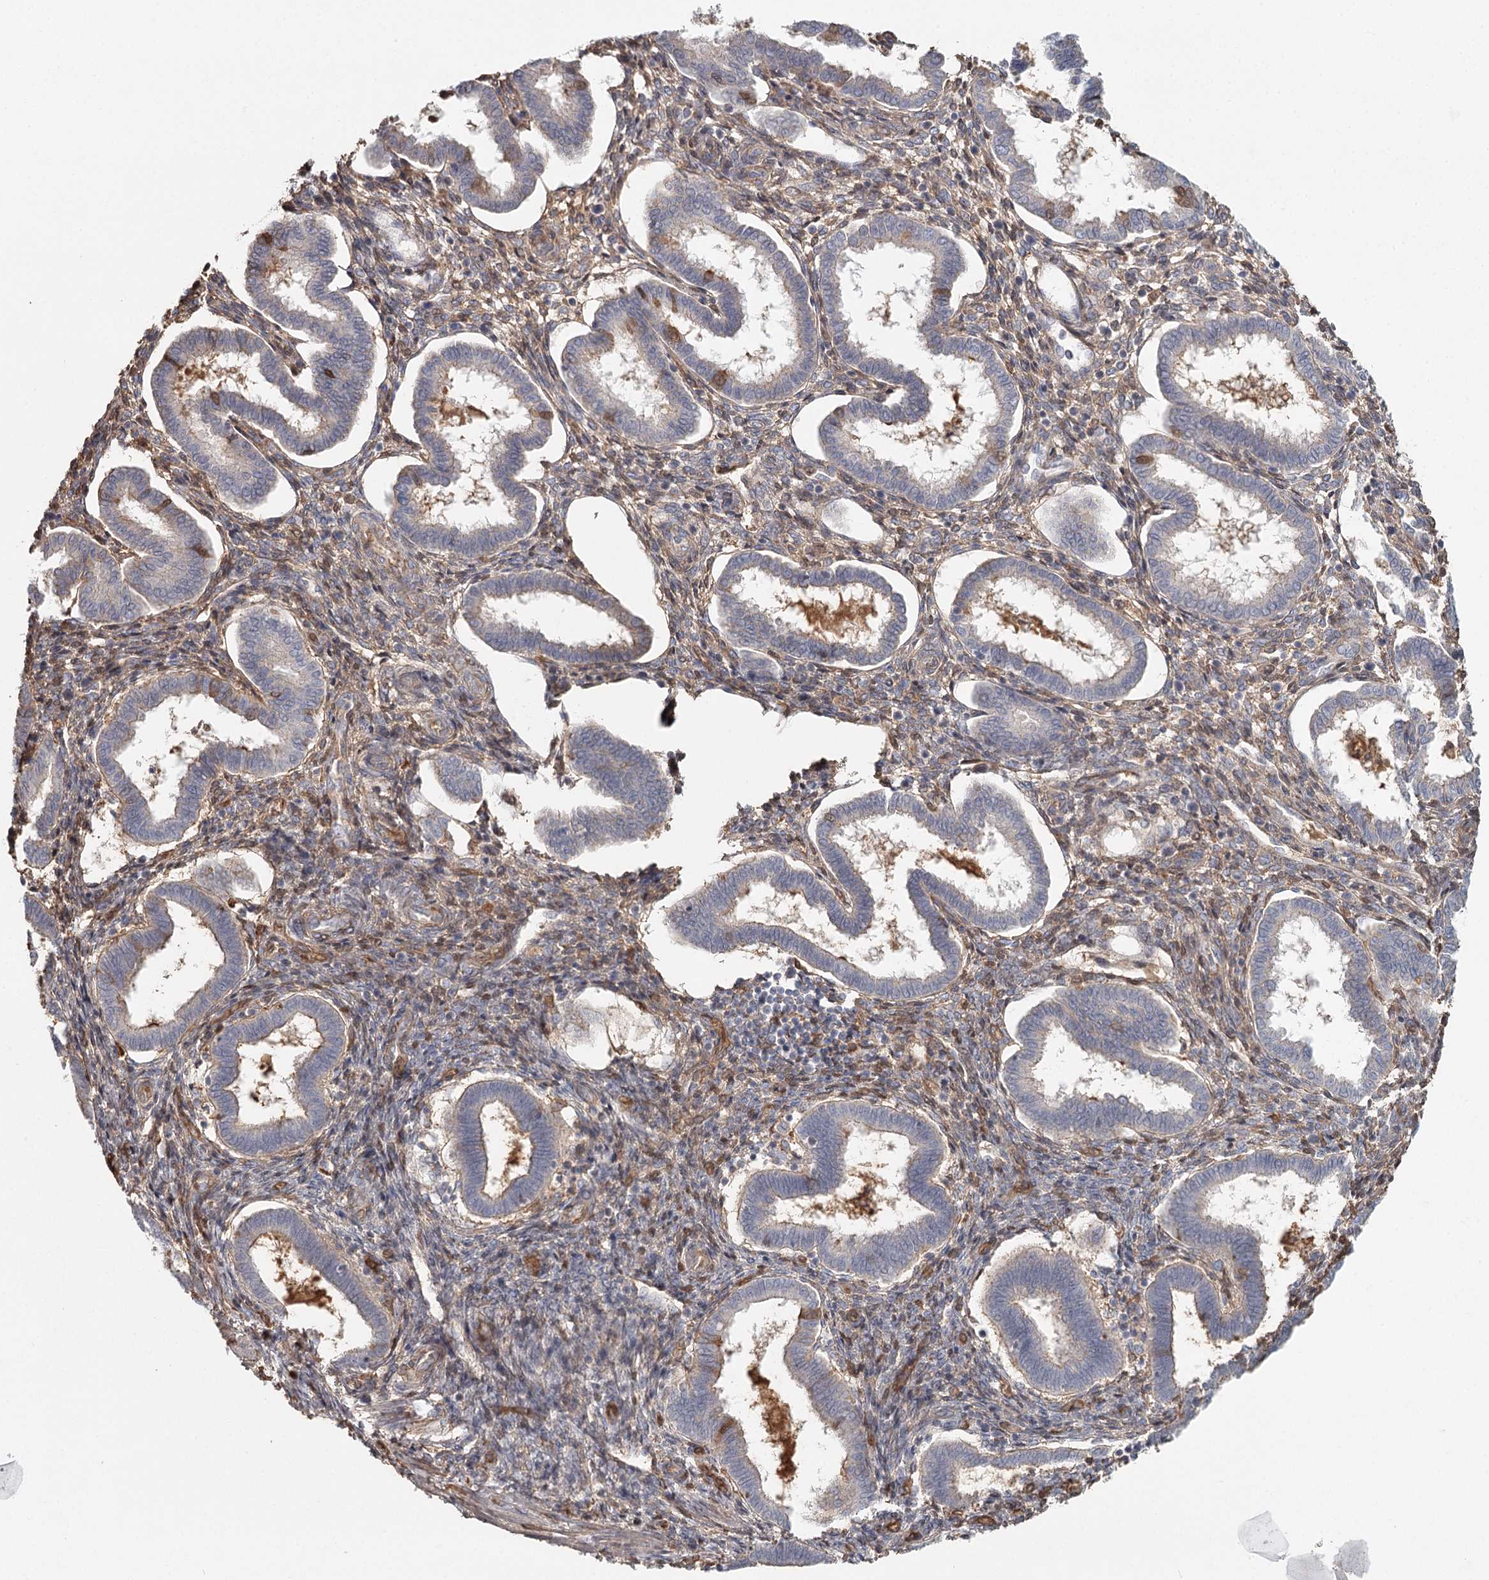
{"staining": {"intensity": "moderate", "quantity": "<25%", "location": "cytoplasmic/membranous"}, "tissue": "endometrium", "cell_type": "Cells in endometrial stroma", "image_type": "normal", "snomed": [{"axis": "morphology", "description": "Normal tissue, NOS"}, {"axis": "topography", "description": "Endometrium"}], "caption": "The micrograph displays immunohistochemical staining of unremarkable endometrium. There is moderate cytoplasmic/membranous staining is identified in about <25% of cells in endometrial stroma. (DAB (3,3'-diaminobenzidine) = brown stain, brightfield microscopy at high magnification).", "gene": "DHRS9", "patient": {"sex": "female", "age": 24}}